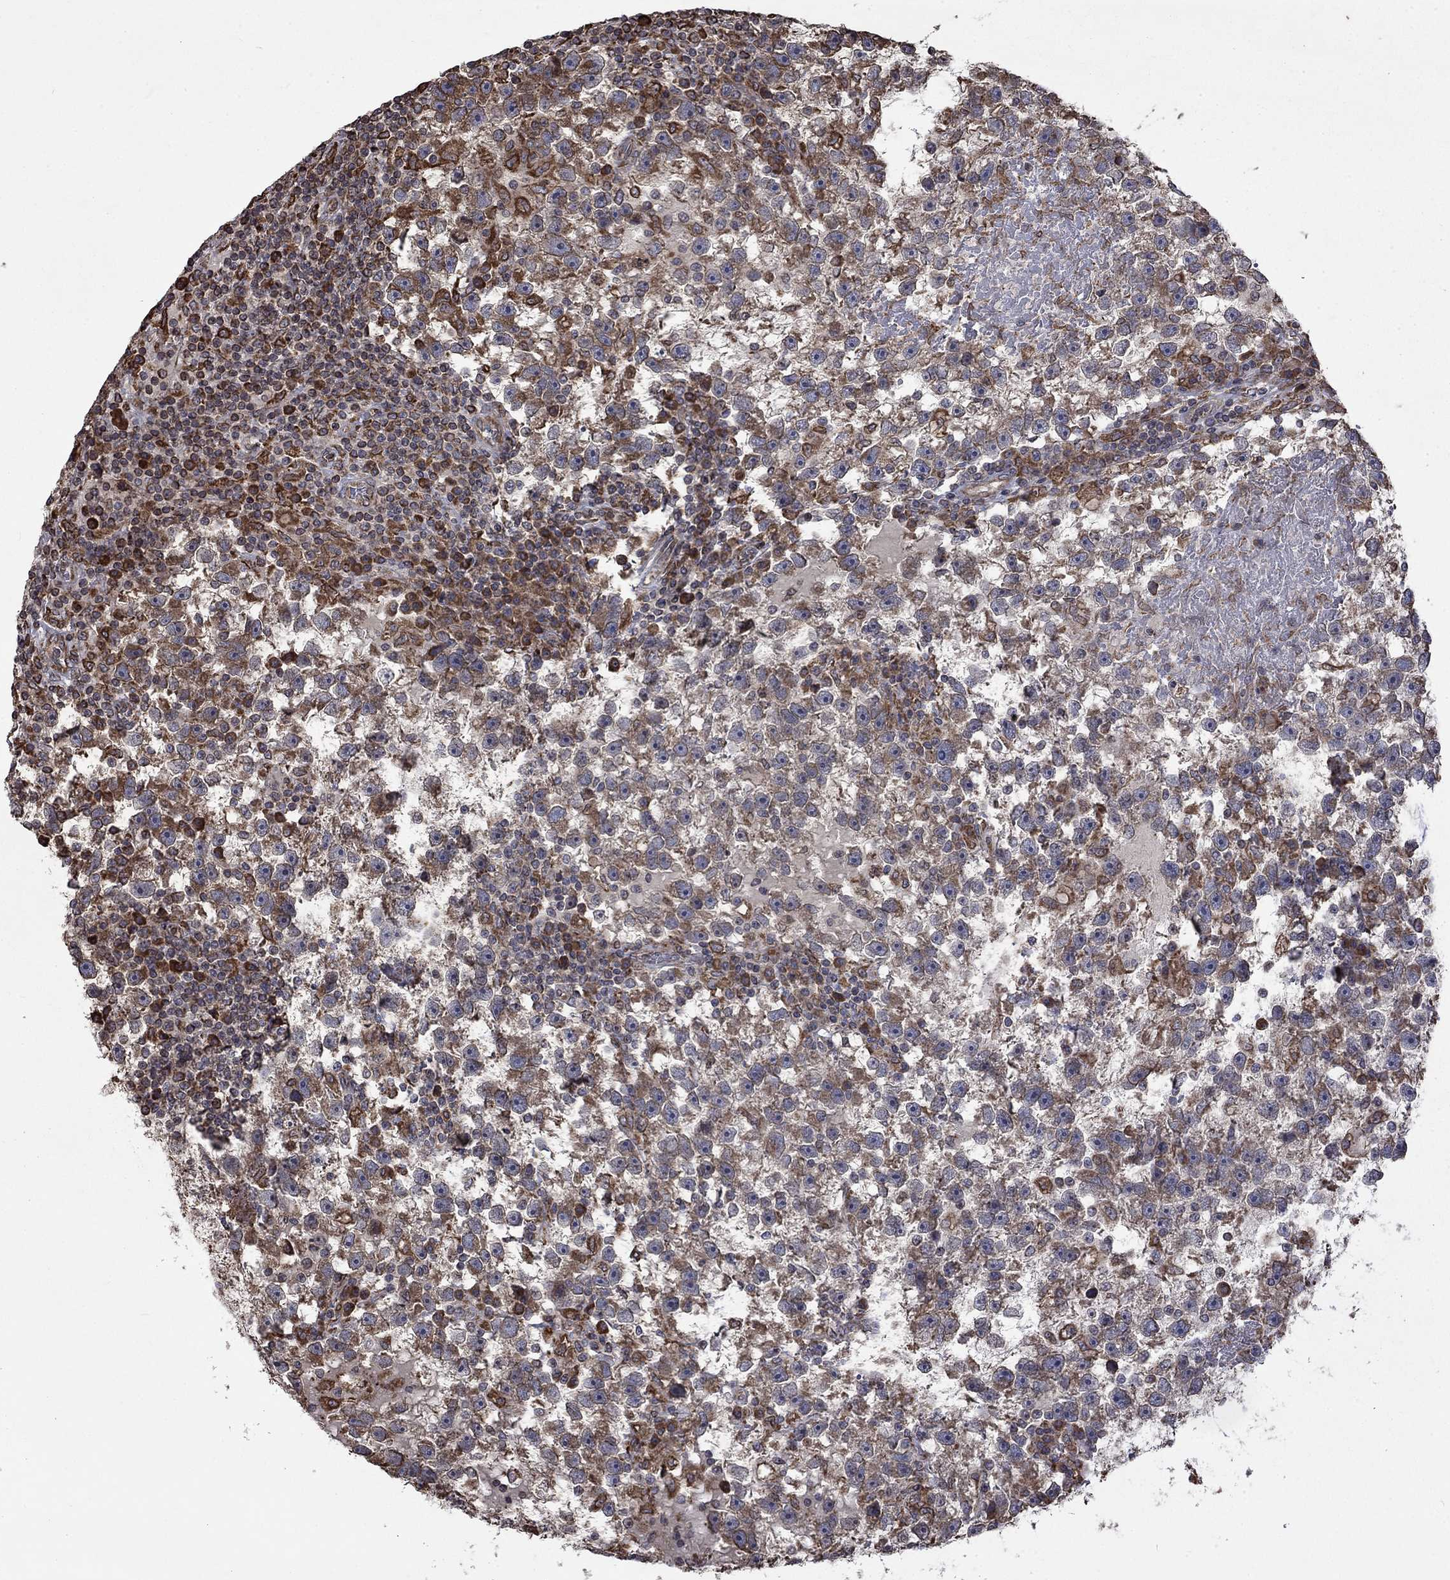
{"staining": {"intensity": "moderate", "quantity": "25%-75%", "location": "cytoplasmic/membranous"}, "tissue": "testis cancer", "cell_type": "Tumor cells", "image_type": "cancer", "snomed": [{"axis": "morphology", "description": "Seminoma, NOS"}, {"axis": "topography", "description": "Testis"}], "caption": "A histopathology image of human seminoma (testis) stained for a protein demonstrates moderate cytoplasmic/membranous brown staining in tumor cells.", "gene": "ESRRA", "patient": {"sex": "male", "age": 47}}